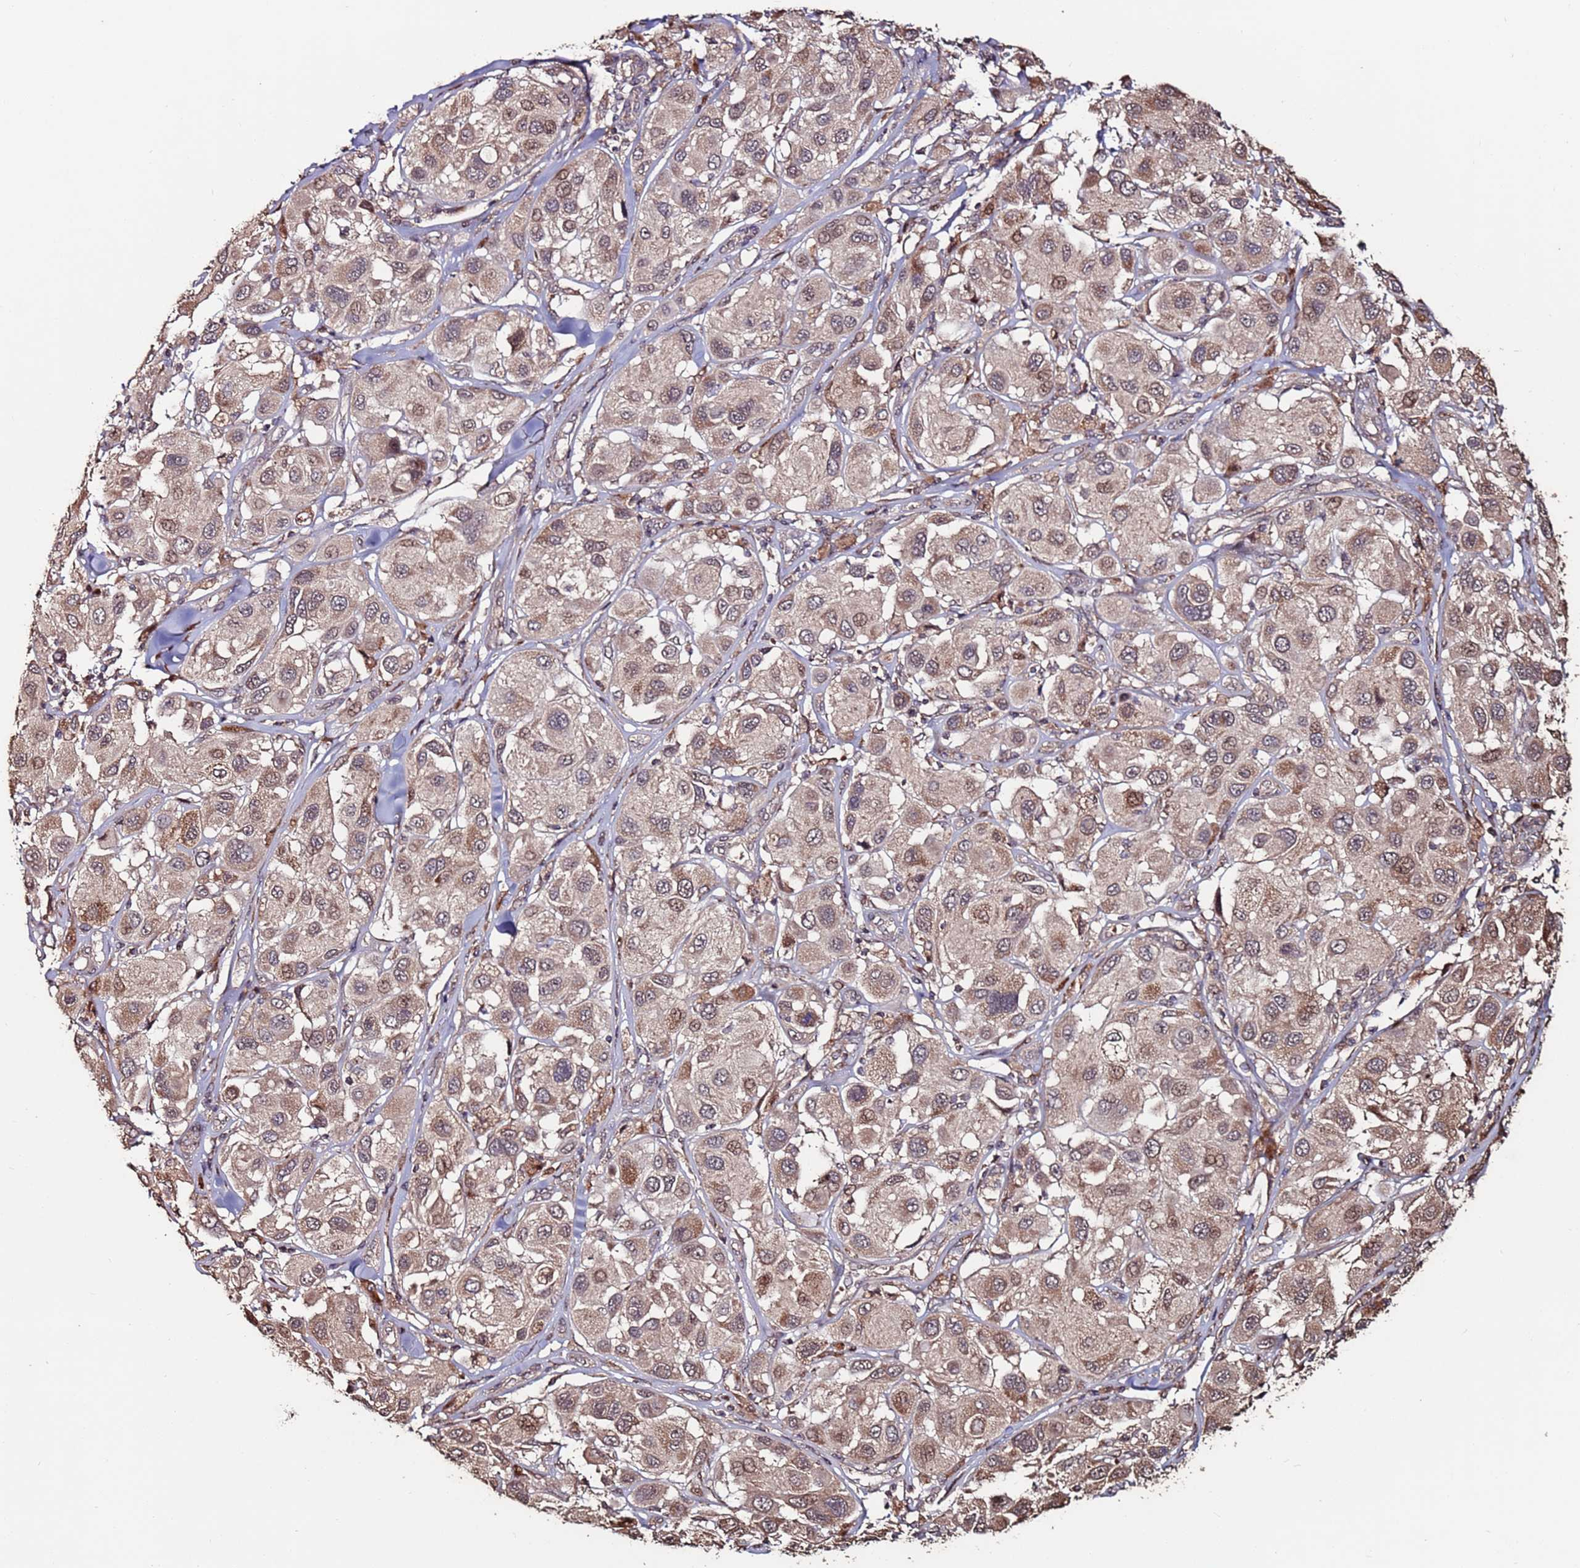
{"staining": {"intensity": "weak", "quantity": ">75%", "location": "cytoplasmic/membranous,nuclear"}, "tissue": "melanoma", "cell_type": "Tumor cells", "image_type": "cancer", "snomed": [{"axis": "morphology", "description": "Malignant melanoma, Metastatic site"}, {"axis": "topography", "description": "Skin"}], "caption": "An IHC photomicrograph of neoplastic tissue is shown. Protein staining in brown highlights weak cytoplasmic/membranous and nuclear positivity in melanoma within tumor cells.", "gene": "PRR7", "patient": {"sex": "male", "age": 41}}